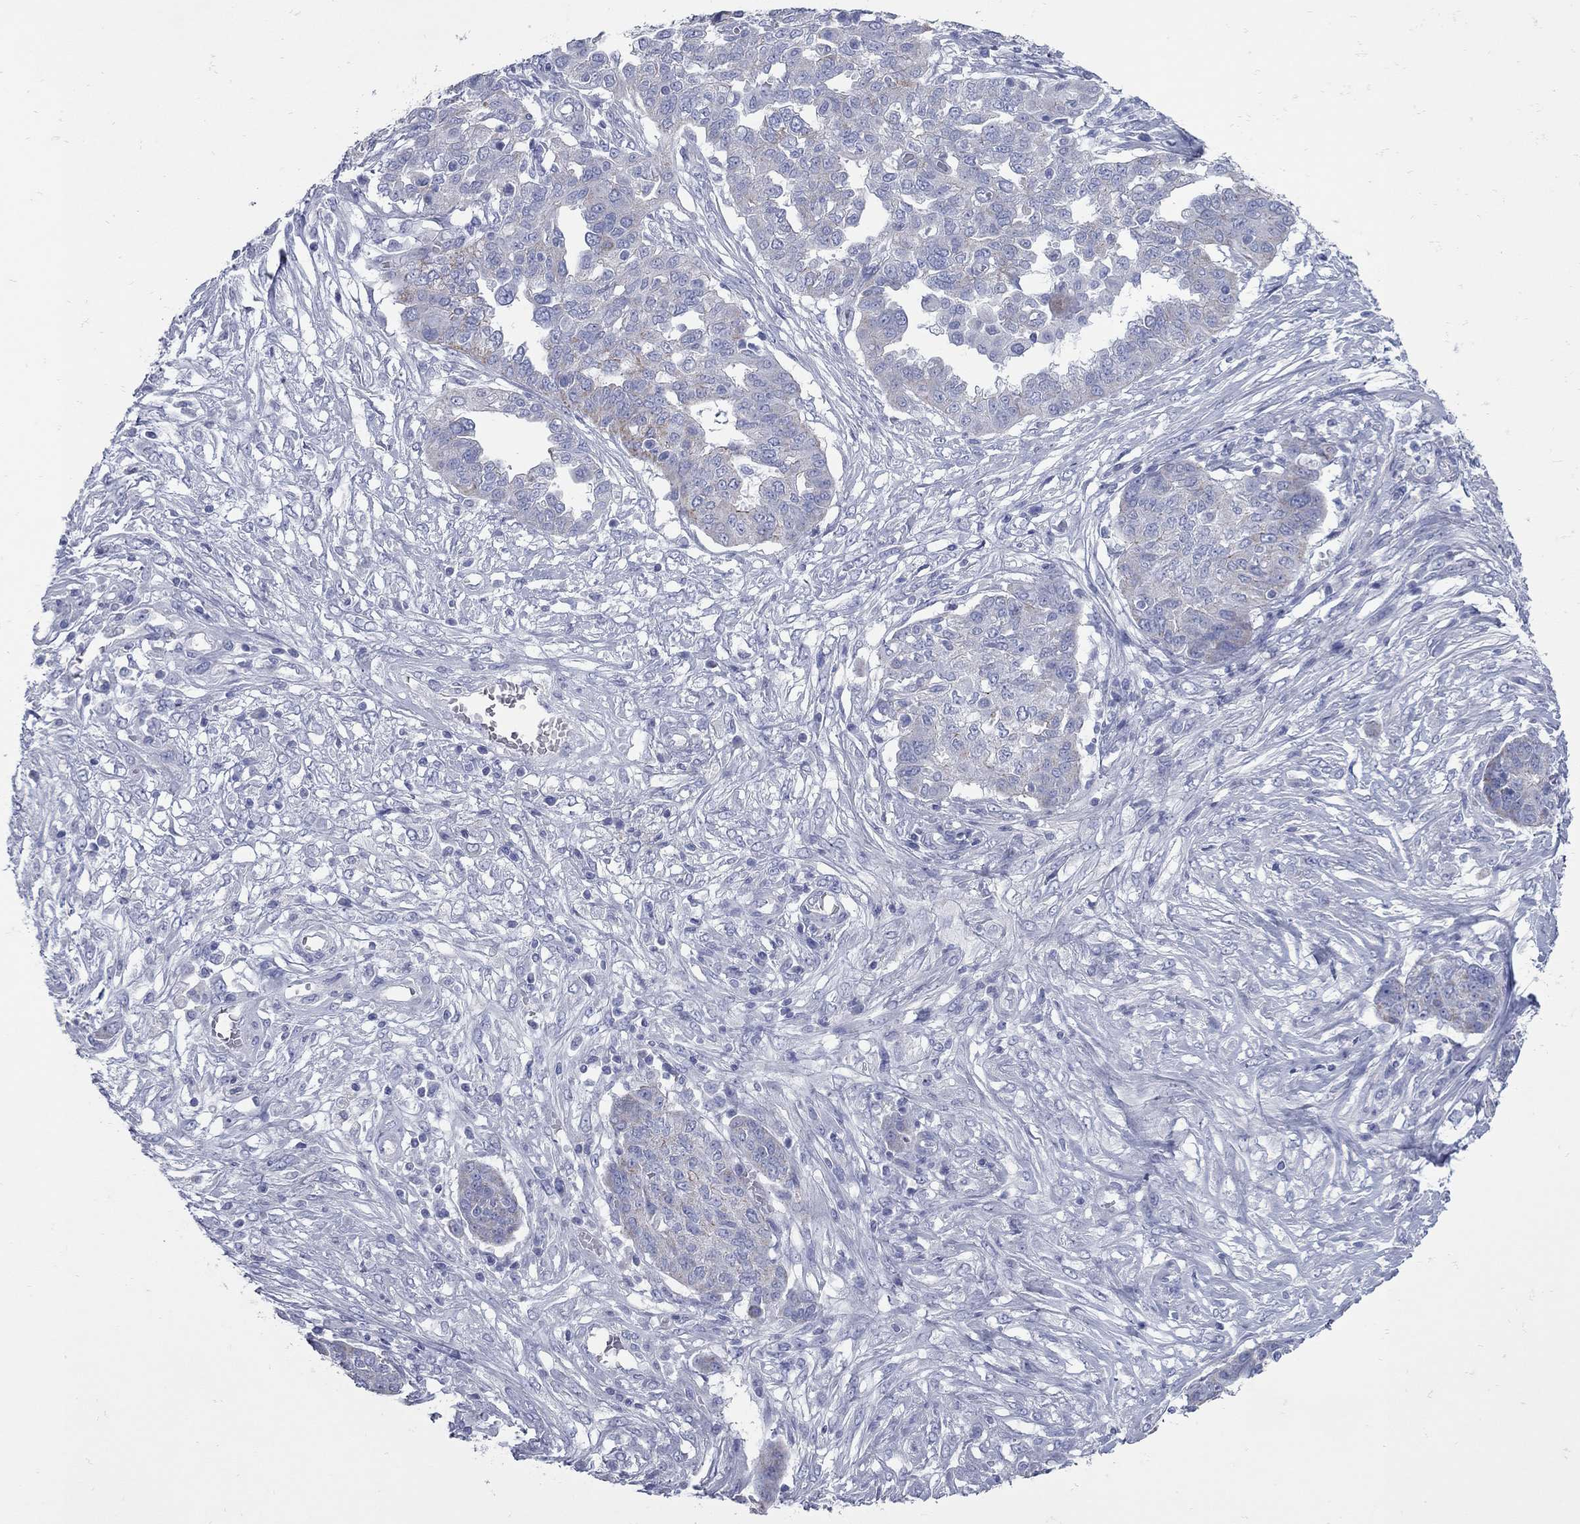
{"staining": {"intensity": "negative", "quantity": "none", "location": "none"}, "tissue": "ovarian cancer", "cell_type": "Tumor cells", "image_type": "cancer", "snomed": [{"axis": "morphology", "description": "Cystadenocarcinoma, serous, NOS"}, {"axis": "topography", "description": "Ovary"}], "caption": "Image shows no significant protein expression in tumor cells of ovarian serous cystadenocarcinoma. (DAB (3,3'-diaminobenzidine) immunohistochemistry (IHC) visualized using brightfield microscopy, high magnification).", "gene": "PDZD3", "patient": {"sex": "female", "age": 67}}